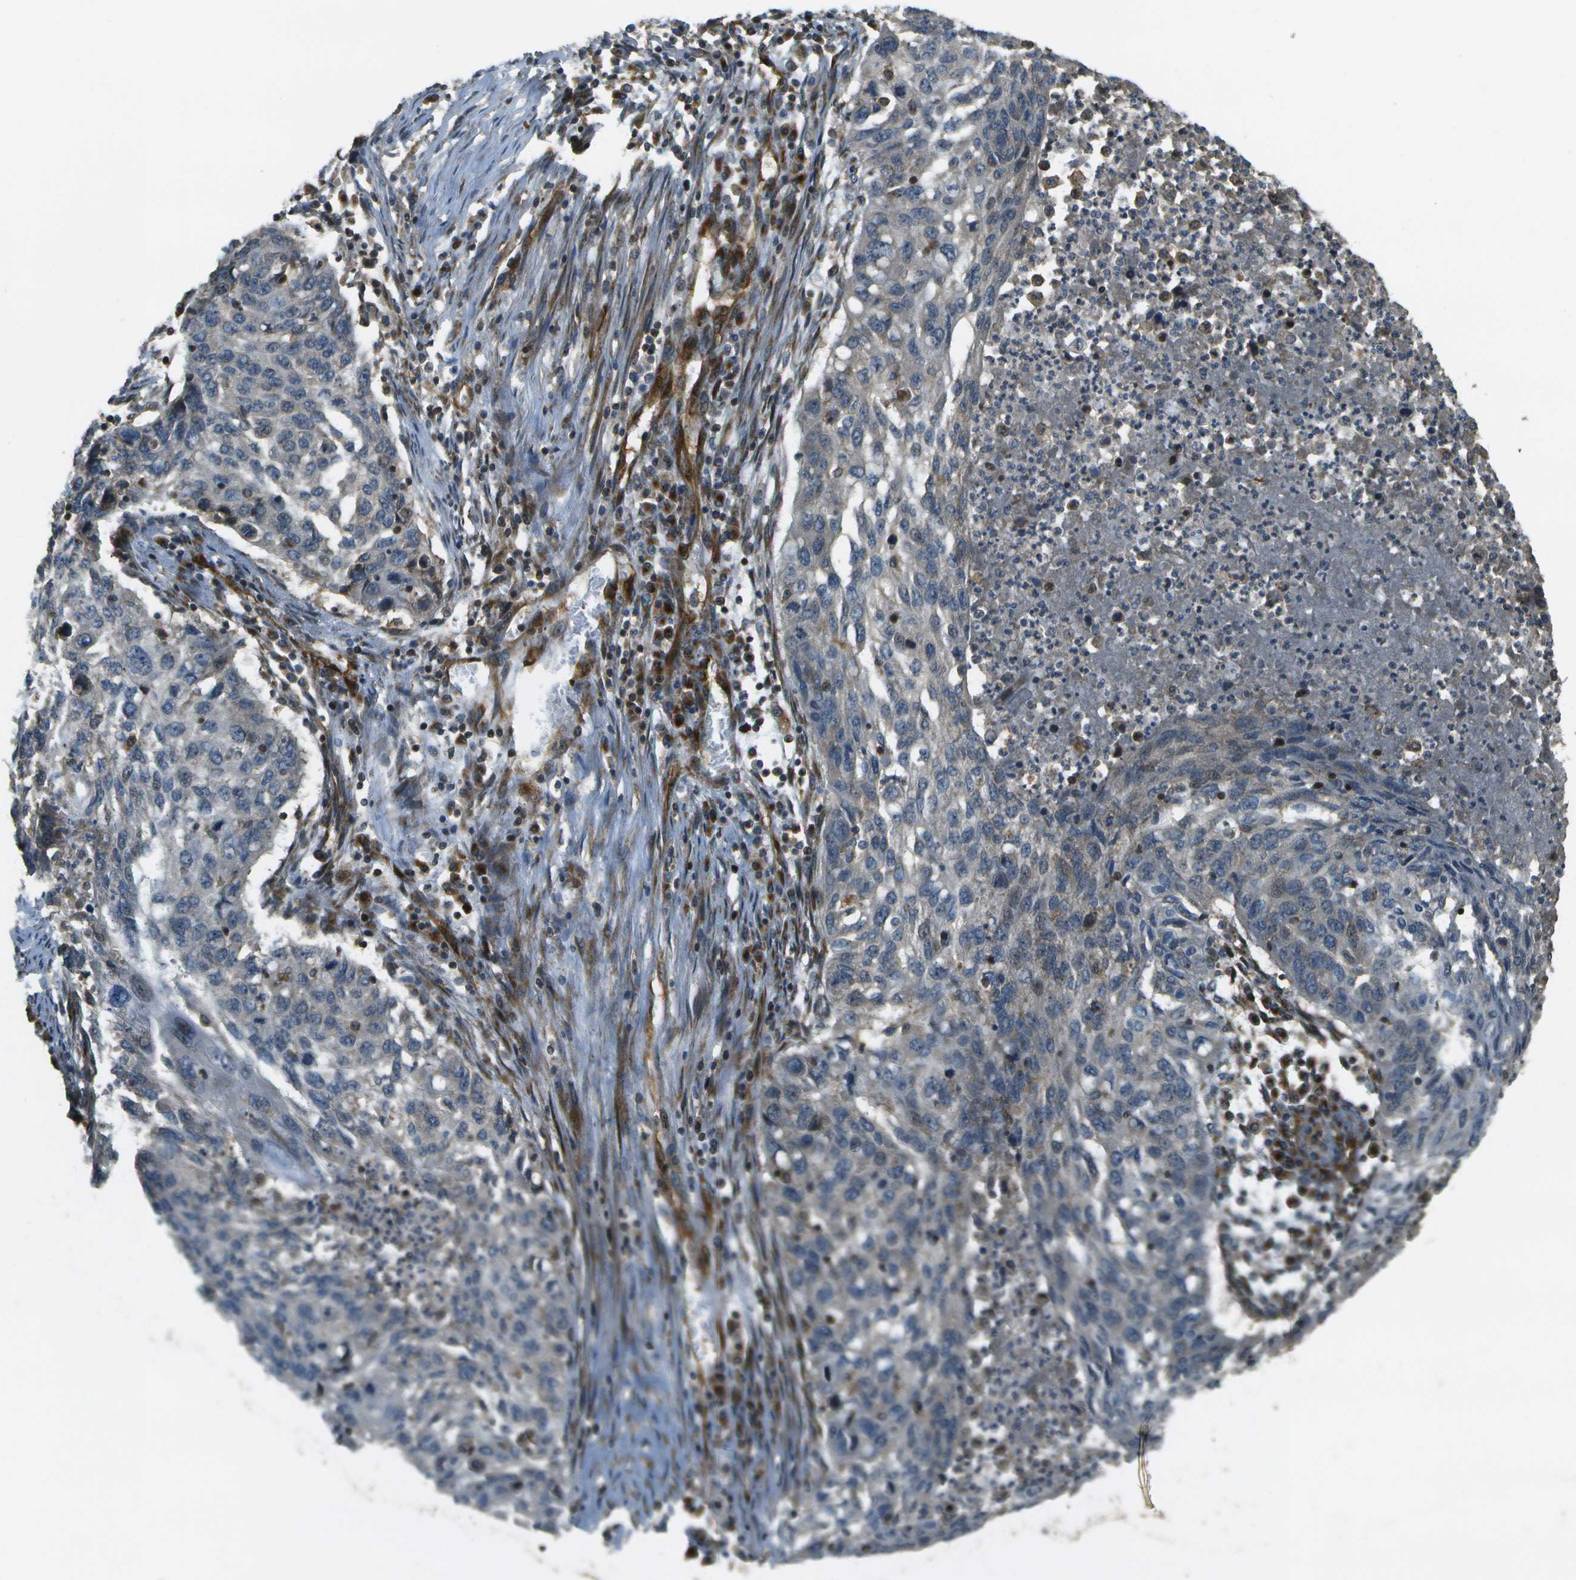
{"staining": {"intensity": "negative", "quantity": "none", "location": "none"}, "tissue": "lung cancer", "cell_type": "Tumor cells", "image_type": "cancer", "snomed": [{"axis": "morphology", "description": "Squamous cell carcinoma, NOS"}, {"axis": "topography", "description": "Lung"}], "caption": "Immunohistochemistry (IHC) of human lung squamous cell carcinoma reveals no positivity in tumor cells. (Brightfield microscopy of DAB (3,3'-diaminobenzidine) immunohistochemistry (IHC) at high magnification).", "gene": "LRP12", "patient": {"sex": "female", "age": 63}}